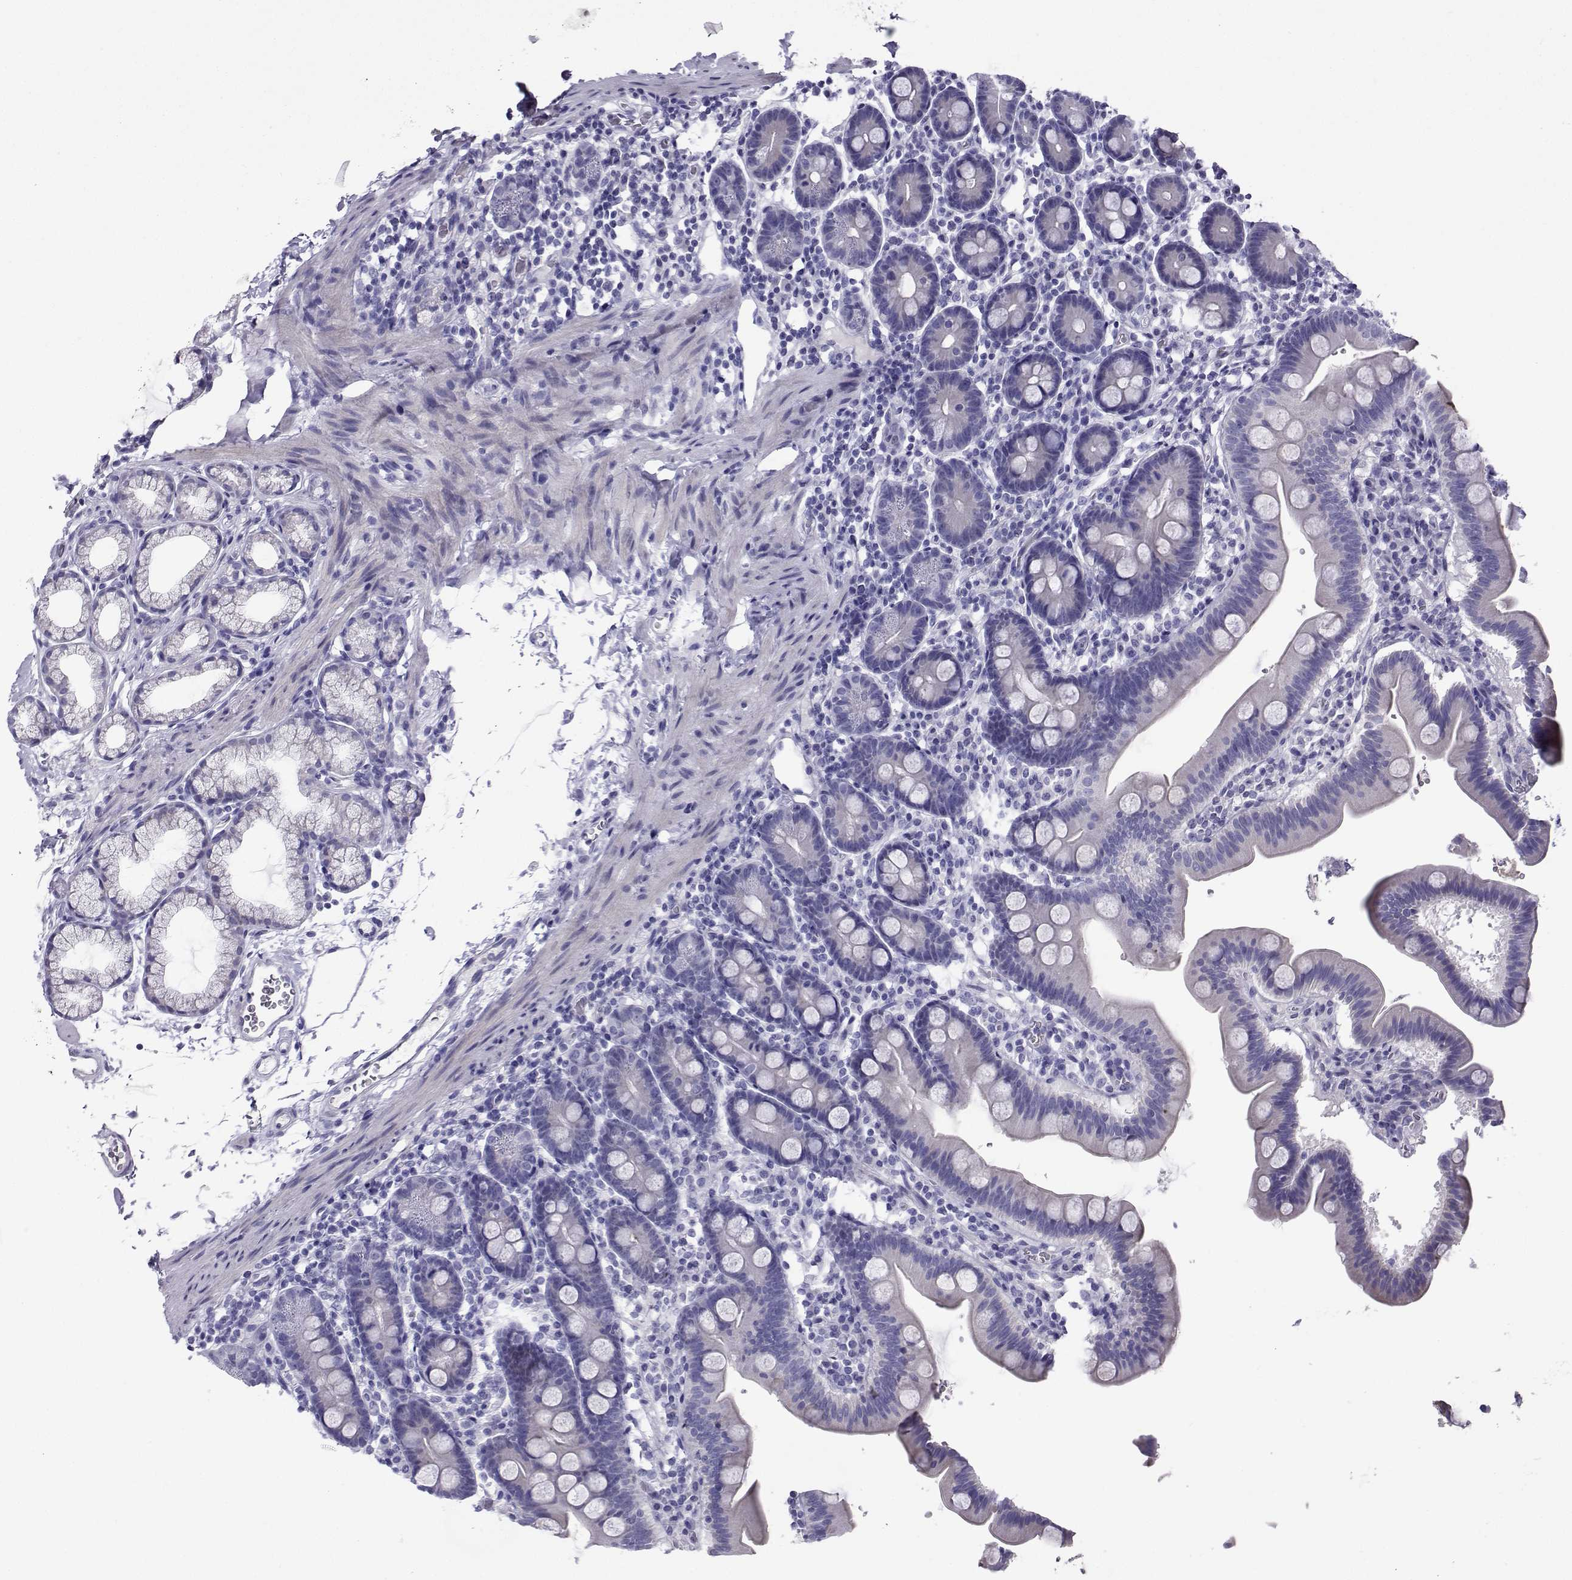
{"staining": {"intensity": "weak", "quantity": "<25%", "location": "cytoplasmic/membranous"}, "tissue": "duodenum", "cell_type": "Glandular cells", "image_type": "normal", "snomed": [{"axis": "morphology", "description": "Normal tissue, NOS"}, {"axis": "topography", "description": "Duodenum"}], "caption": "An image of human duodenum is negative for staining in glandular cells. (IHC, brightfield microscopy, high magnification).", "gene": "FBXO24", "patient": {"sex": "male", "age": 59}}